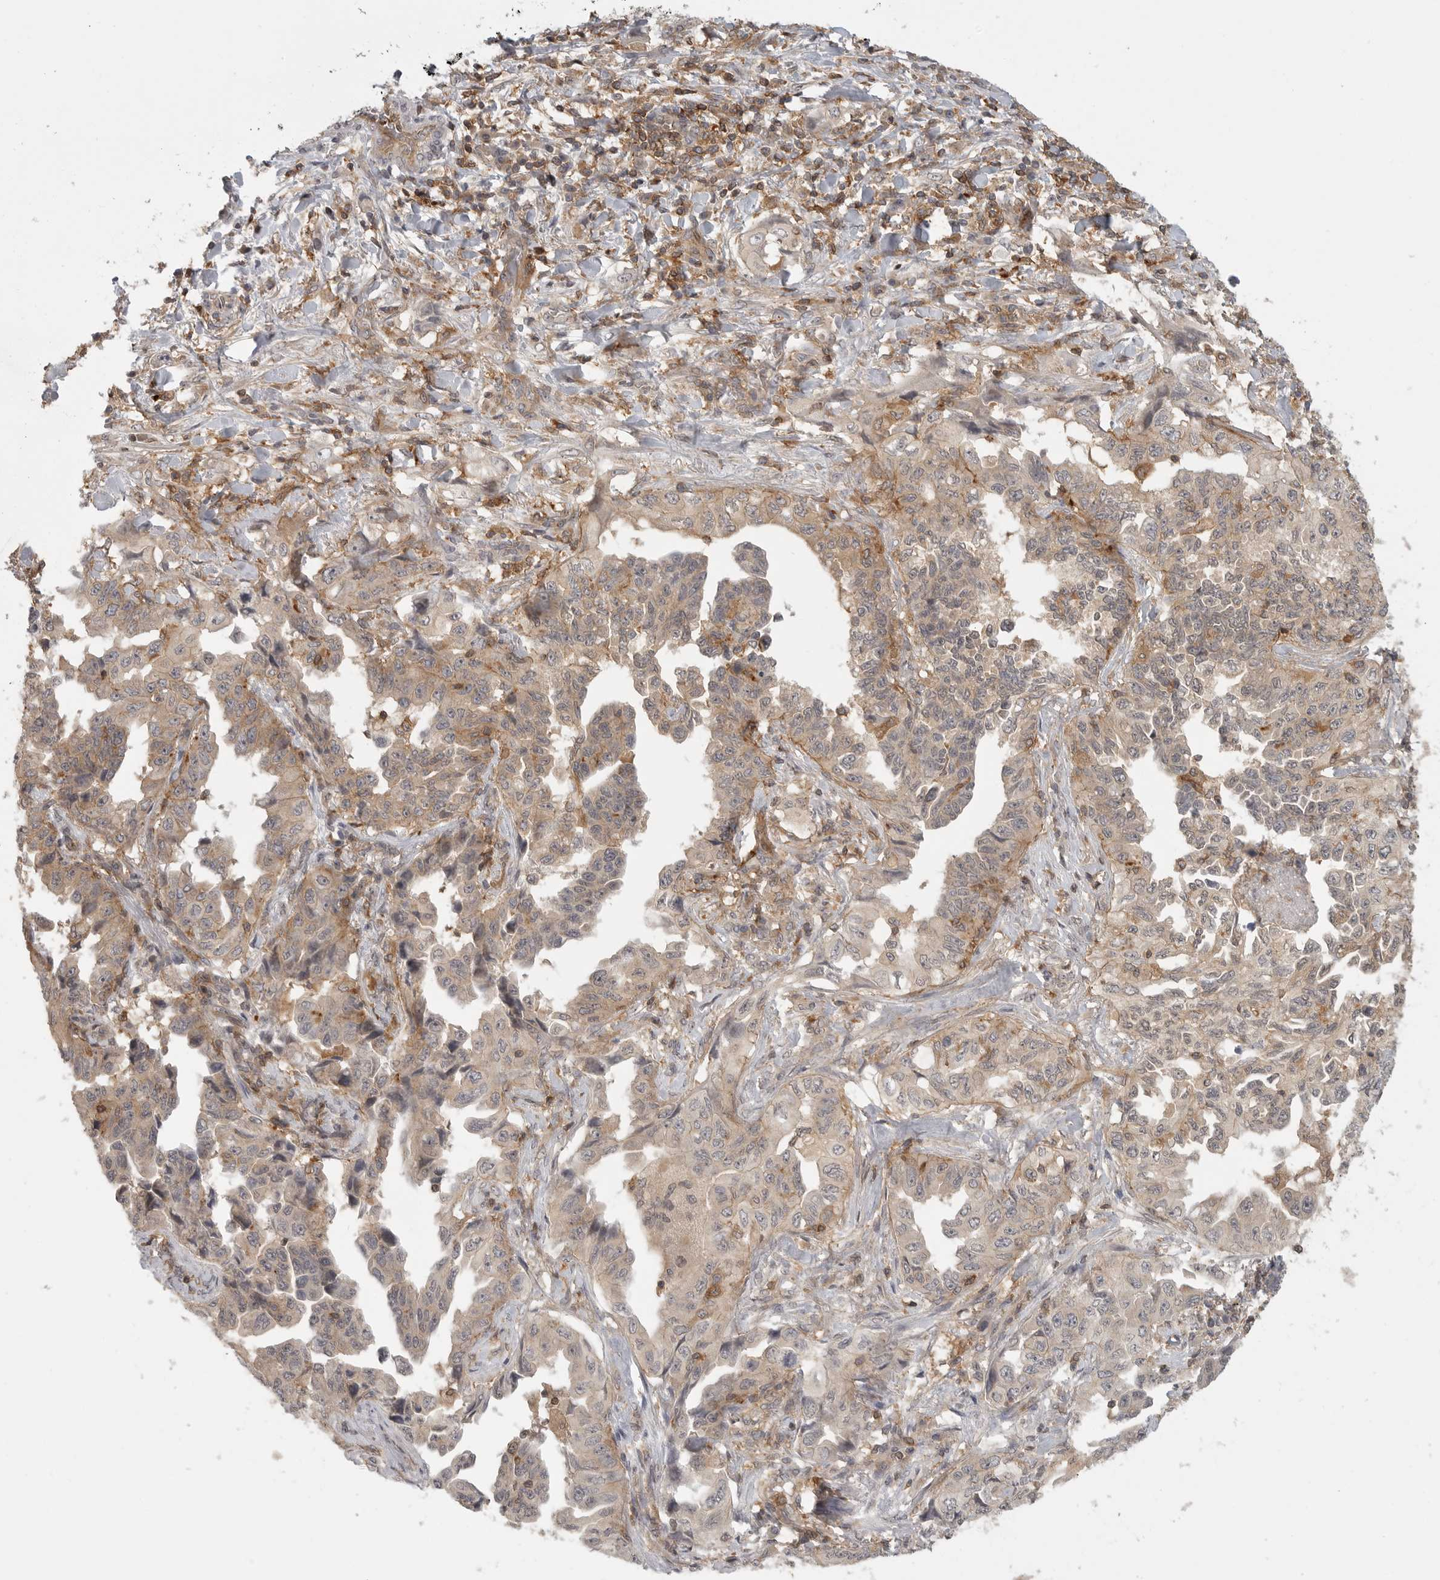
{"staining": {"intensity": "weak", "quantity": "25%-75%", "location": "cytoplasmic/membranous"}, "tissue": "lung cancer", "cell_type": "Tumor cells", "image_type": "cancer", "snomed": [{"axis": "morphology", "description": "Adenocarcinoma, NOS"}, {"axis": "topography", "description": "Lung"}], "caption": "Protein expression analysis of lung cancer (adenocarcinoma) exhibits weak cytoplasmic/membranous staining in about 25%-75% of tumor cells.", "gene": "DBNL", "patient": {"sex": "female", "age": 51}}